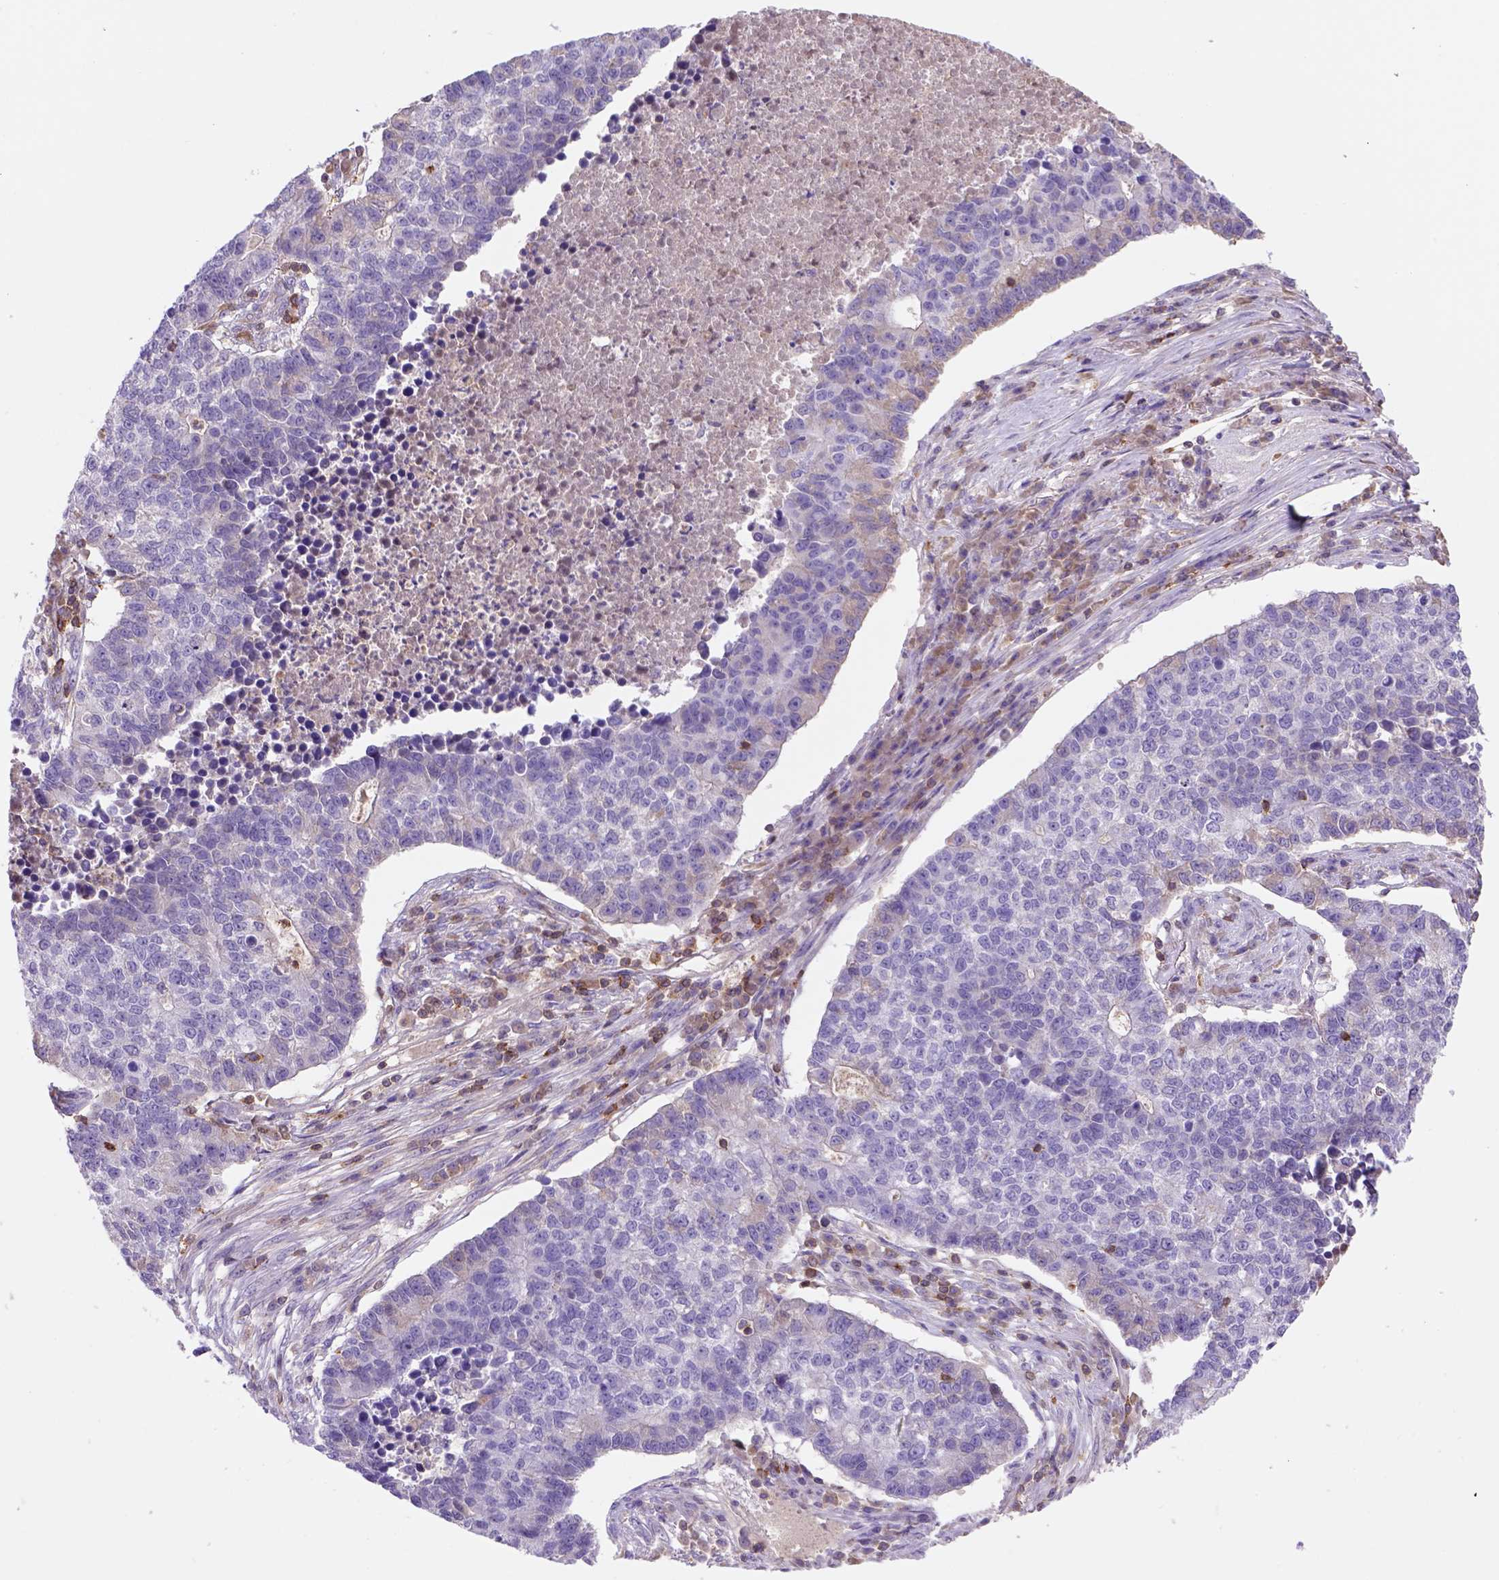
{"staining": {"intensity": "negative", "quantity": "none", "location": "none"}, "tissue": "lung cancer", "cell_type": "Tumor cells", "image_type": "cancer", "snomed": [{"axis": "morphology", "description": "Adenocarcinoma, NOS"}, {"axis": "topography", "description": "Lung"}], "caption": "Tumor cells are negative for protein expression in human lung cancer (adenocarcinoma). The staining was performed using DAB to visualize the protein expression in brown, while the nuclei were stained in blue with hematoxylin (Magnification: 20x).", "gene": "INPP5D", "patient": {"sex": "male", "age": 57}}